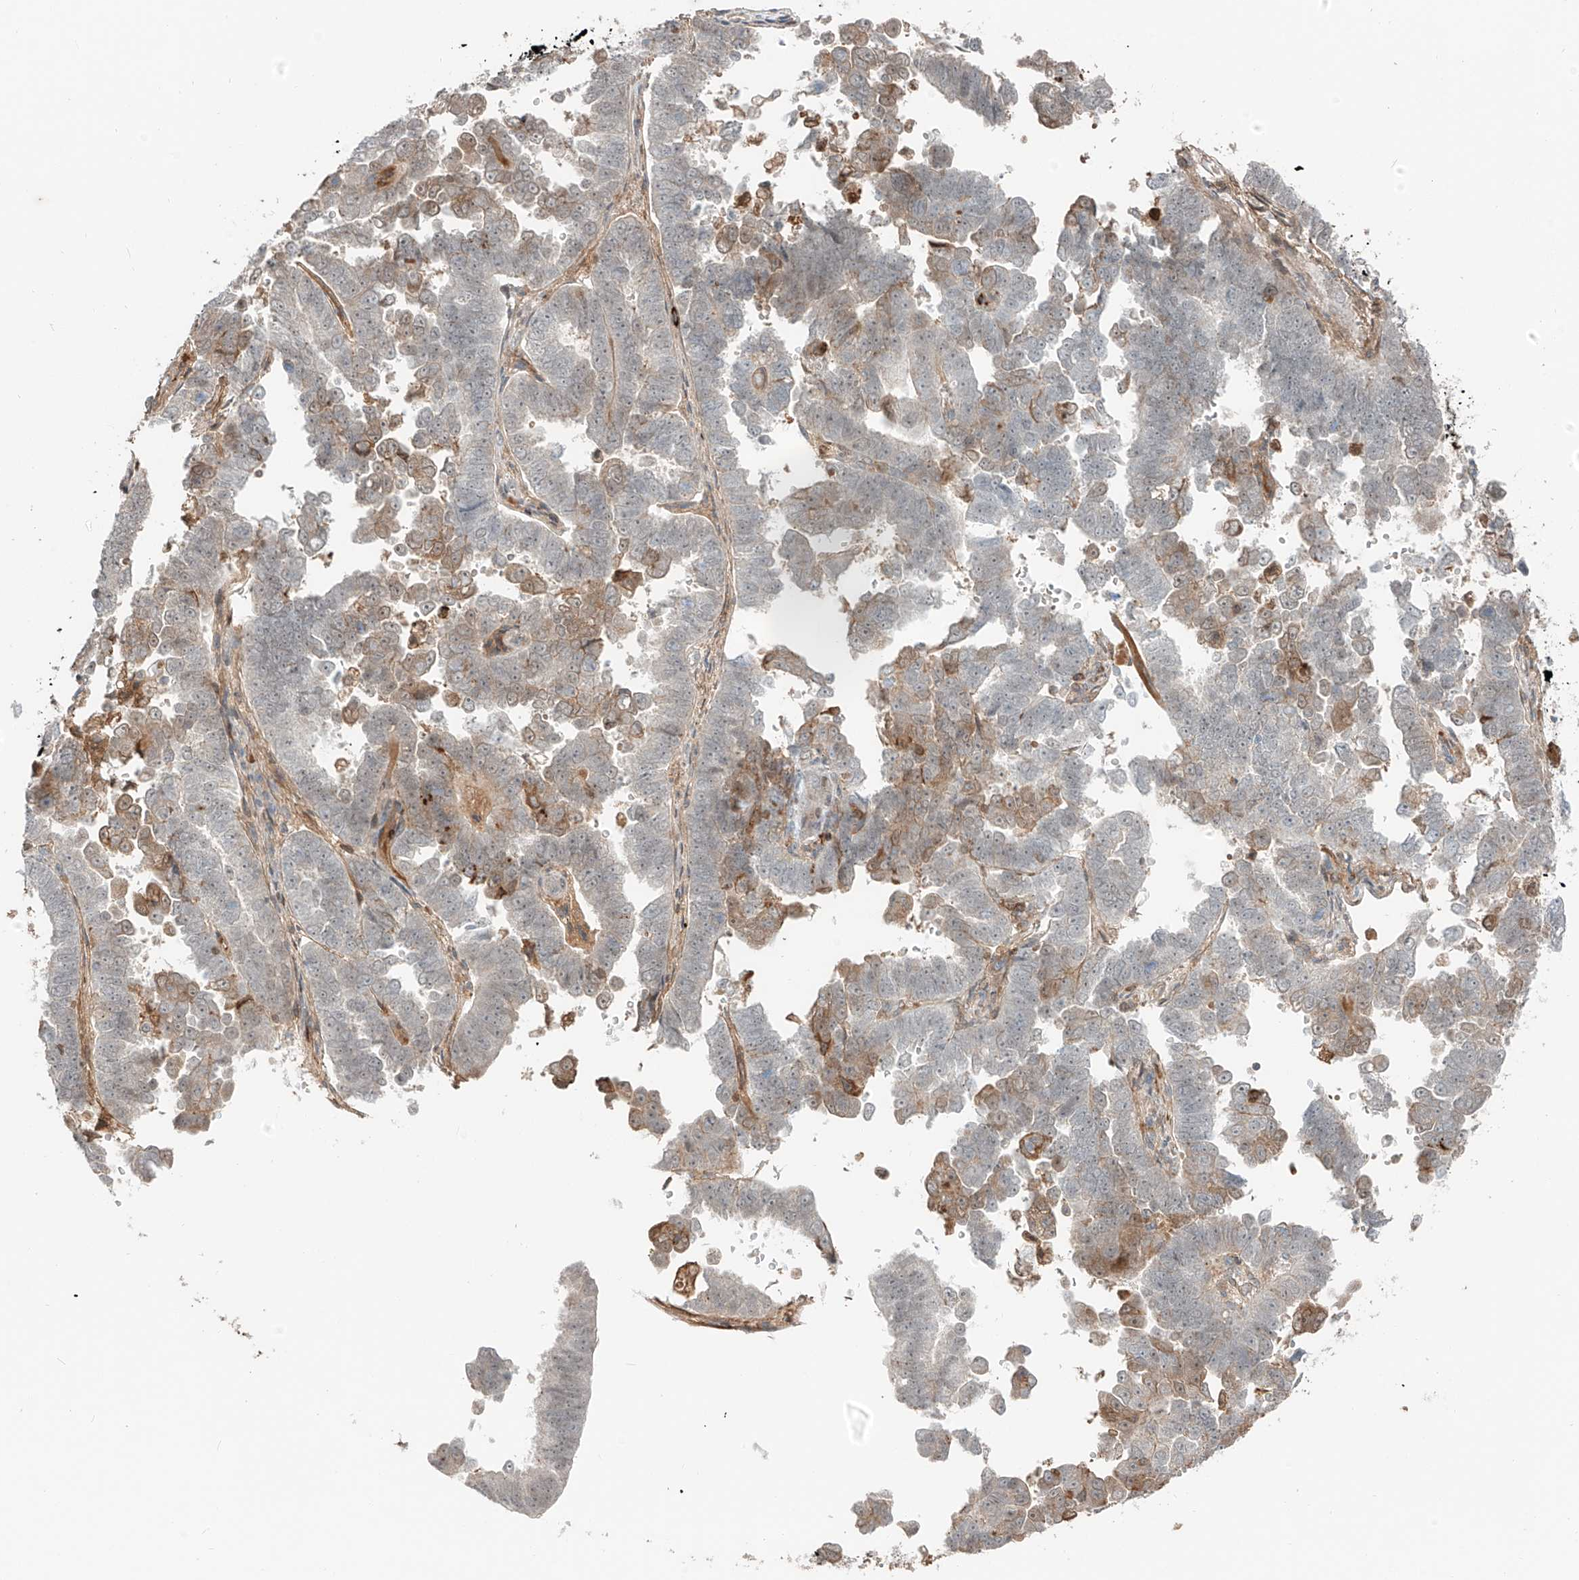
{"staining": {"intensity": "moderate", "quantity": "<25%", "location": "cytoplasmic/membranous"}, "tissue": "endometrial cancer", "cell_type": "Tumor cells", "image_type": "cancer", "snomed": [{"axis": "morphology", "description": "Adenocarcinoma, NOS"}, {"axis": "topography", "description": "Endometrium"}], "caption": "Endometrial cancer (adenocarcinoma) stained with a brown dye reveals moderate cytoplasmic/membranous positive positivity in about <25% of tumor cells.", "gene": "CEP162", "patient": {"sex": "female", "age": 75}}